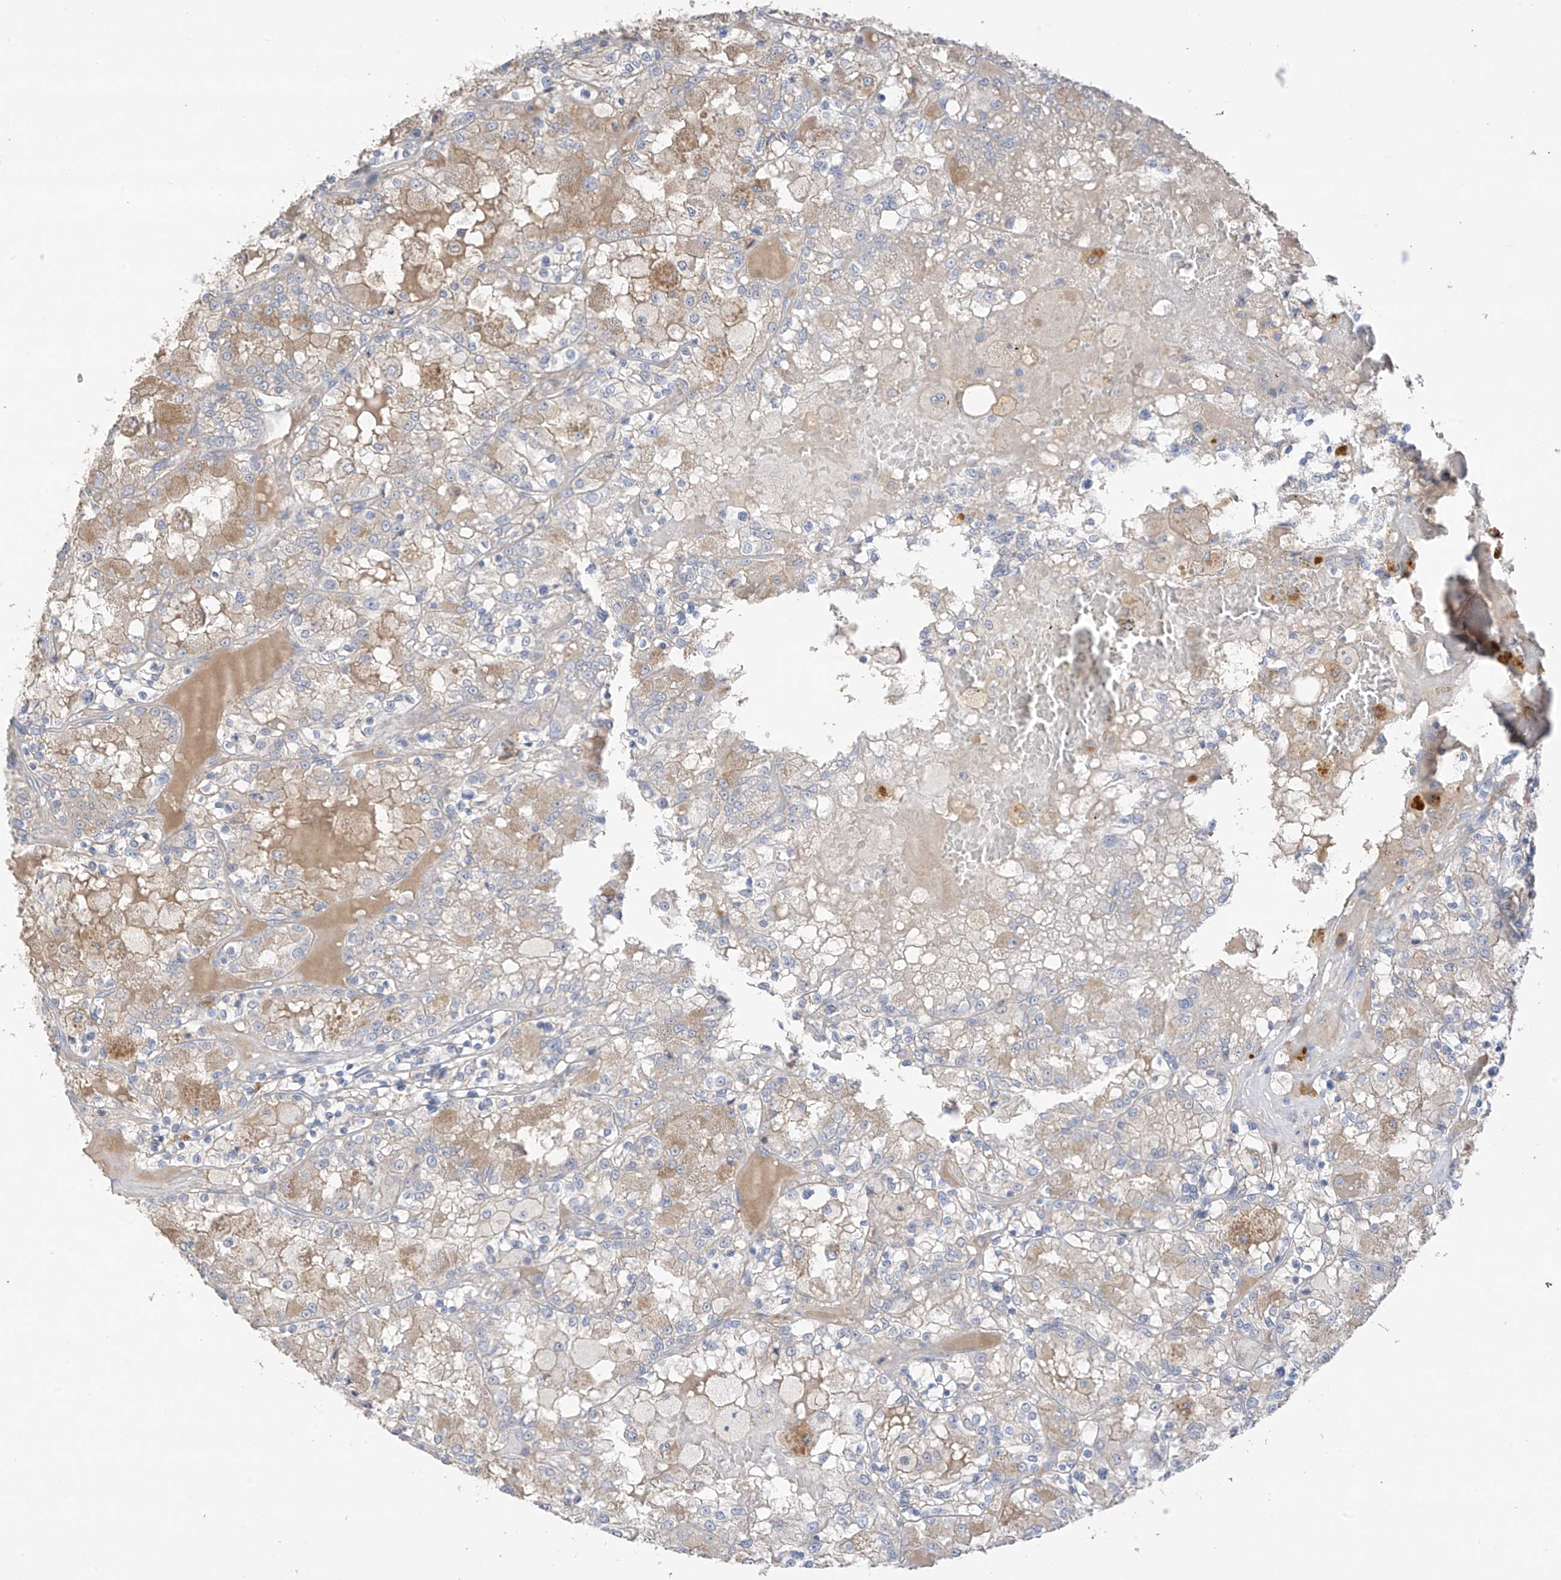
{"staining": {"intensity": "negative", "quantity": "none", "location": "none"}, "tissue": "renal cancer", "cell_type": "Tumor cells", "image_type": "cancer", "snomed": [{"axis": "morphology", "description": "Adenocarcinoma, NOS"}, {"axis": "topography", "description": "Kidney"}], "caption": "Tumor cells show no significant staining in renal adenocarcinoma.", "gene": "CAPN13", "patient": {"sex": "female", "age": 56}}